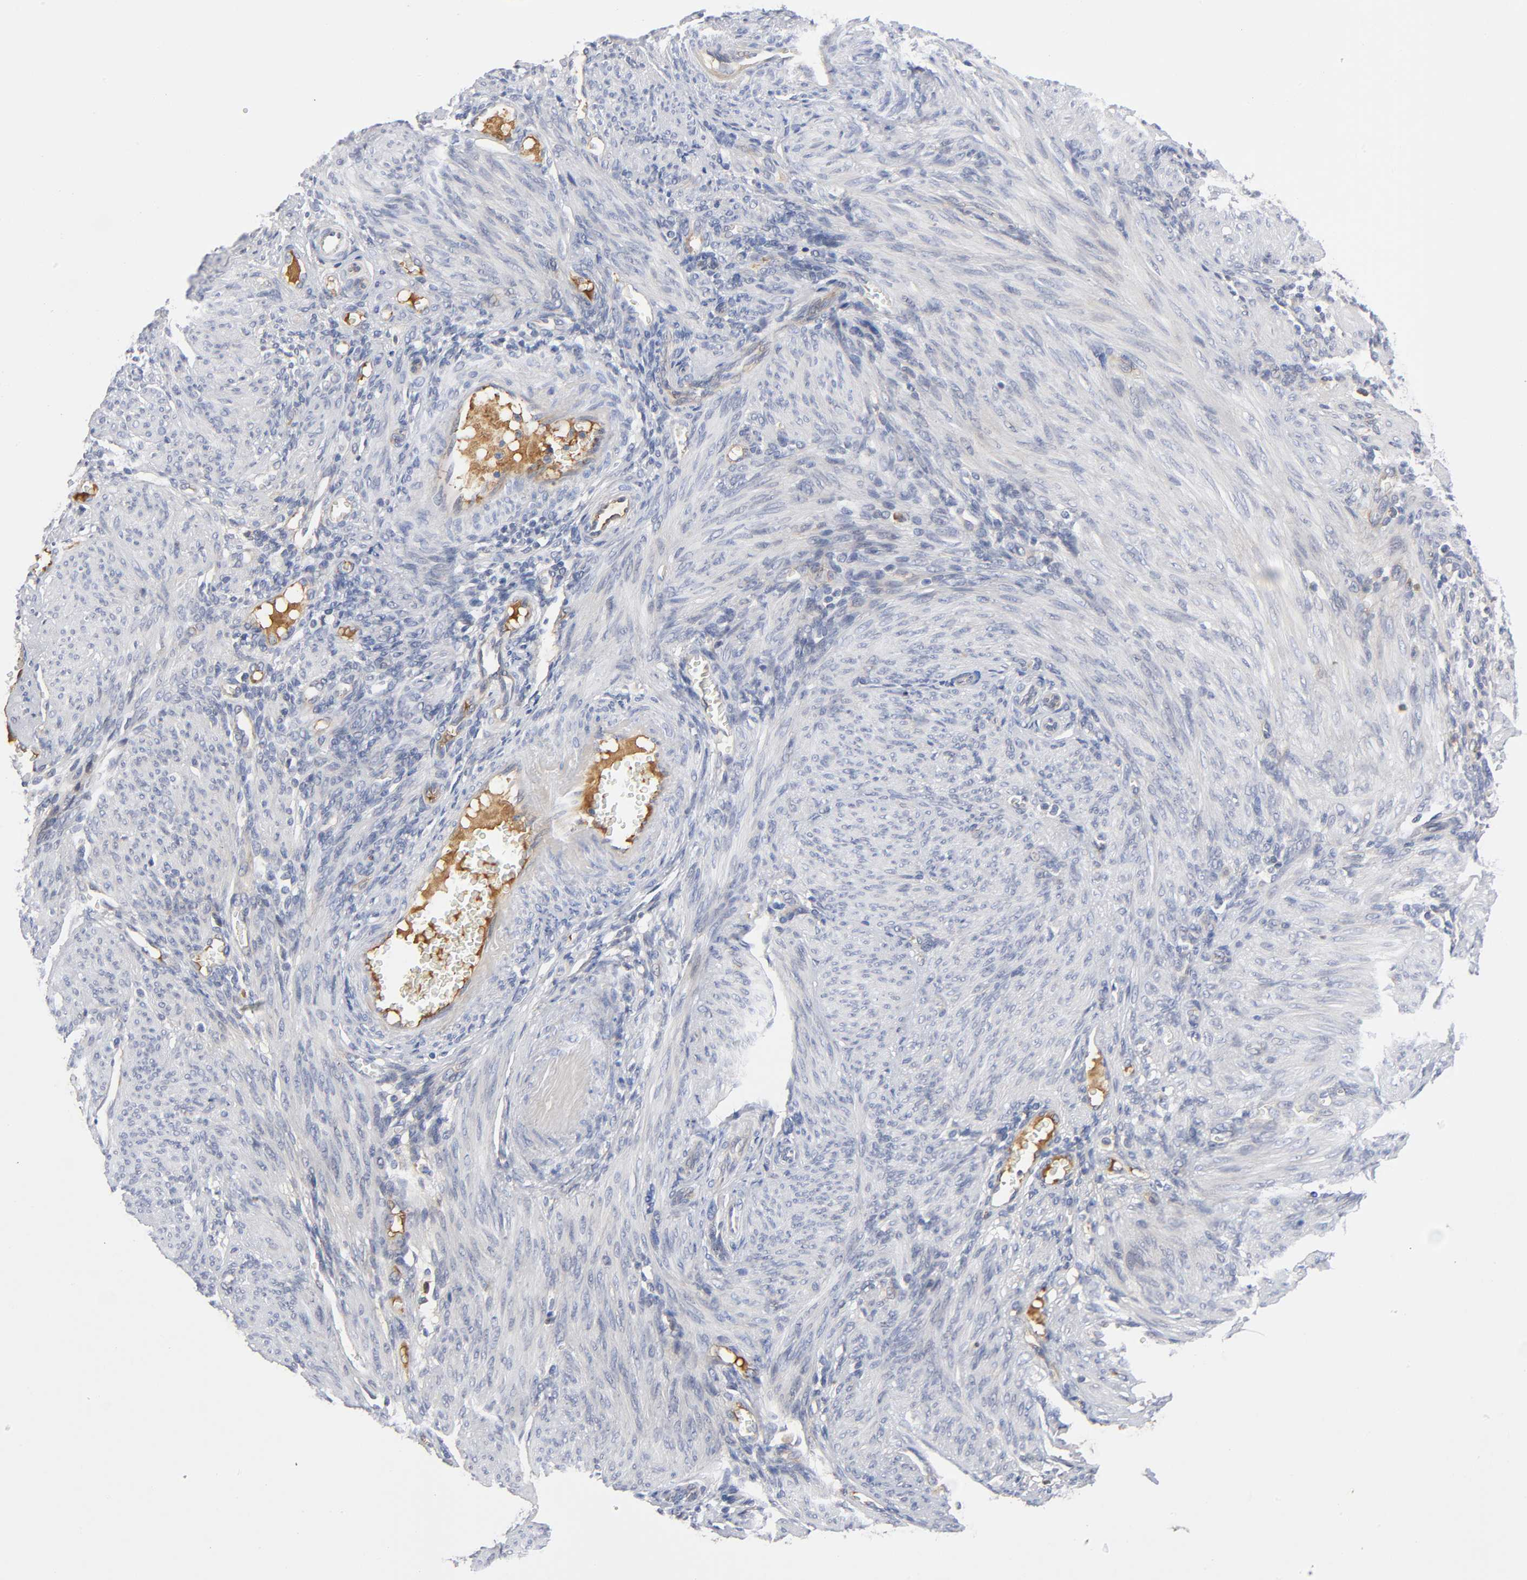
{"staining": {"intensity": "weak", "quantity": "25%-75%", "location": "cytoplasmic/membranous"}, "tissue": "endometrium", "cell_type": "Cells in endometrial stroma", "image_type": "normal", "snomed": [{"axis": "morphology", "description": "Normal tissue, NOS"}, {"axis": "topography", "description": "Endometrium"}], "caption": "Protein expression analysis of unremarkable endometrium shows weak cytoplasmic/membranous expression in about 25%-75% of cells in endometrial stroma.", "gene": "NOVA1", "patient": {"sex": "female", "age": 72}}